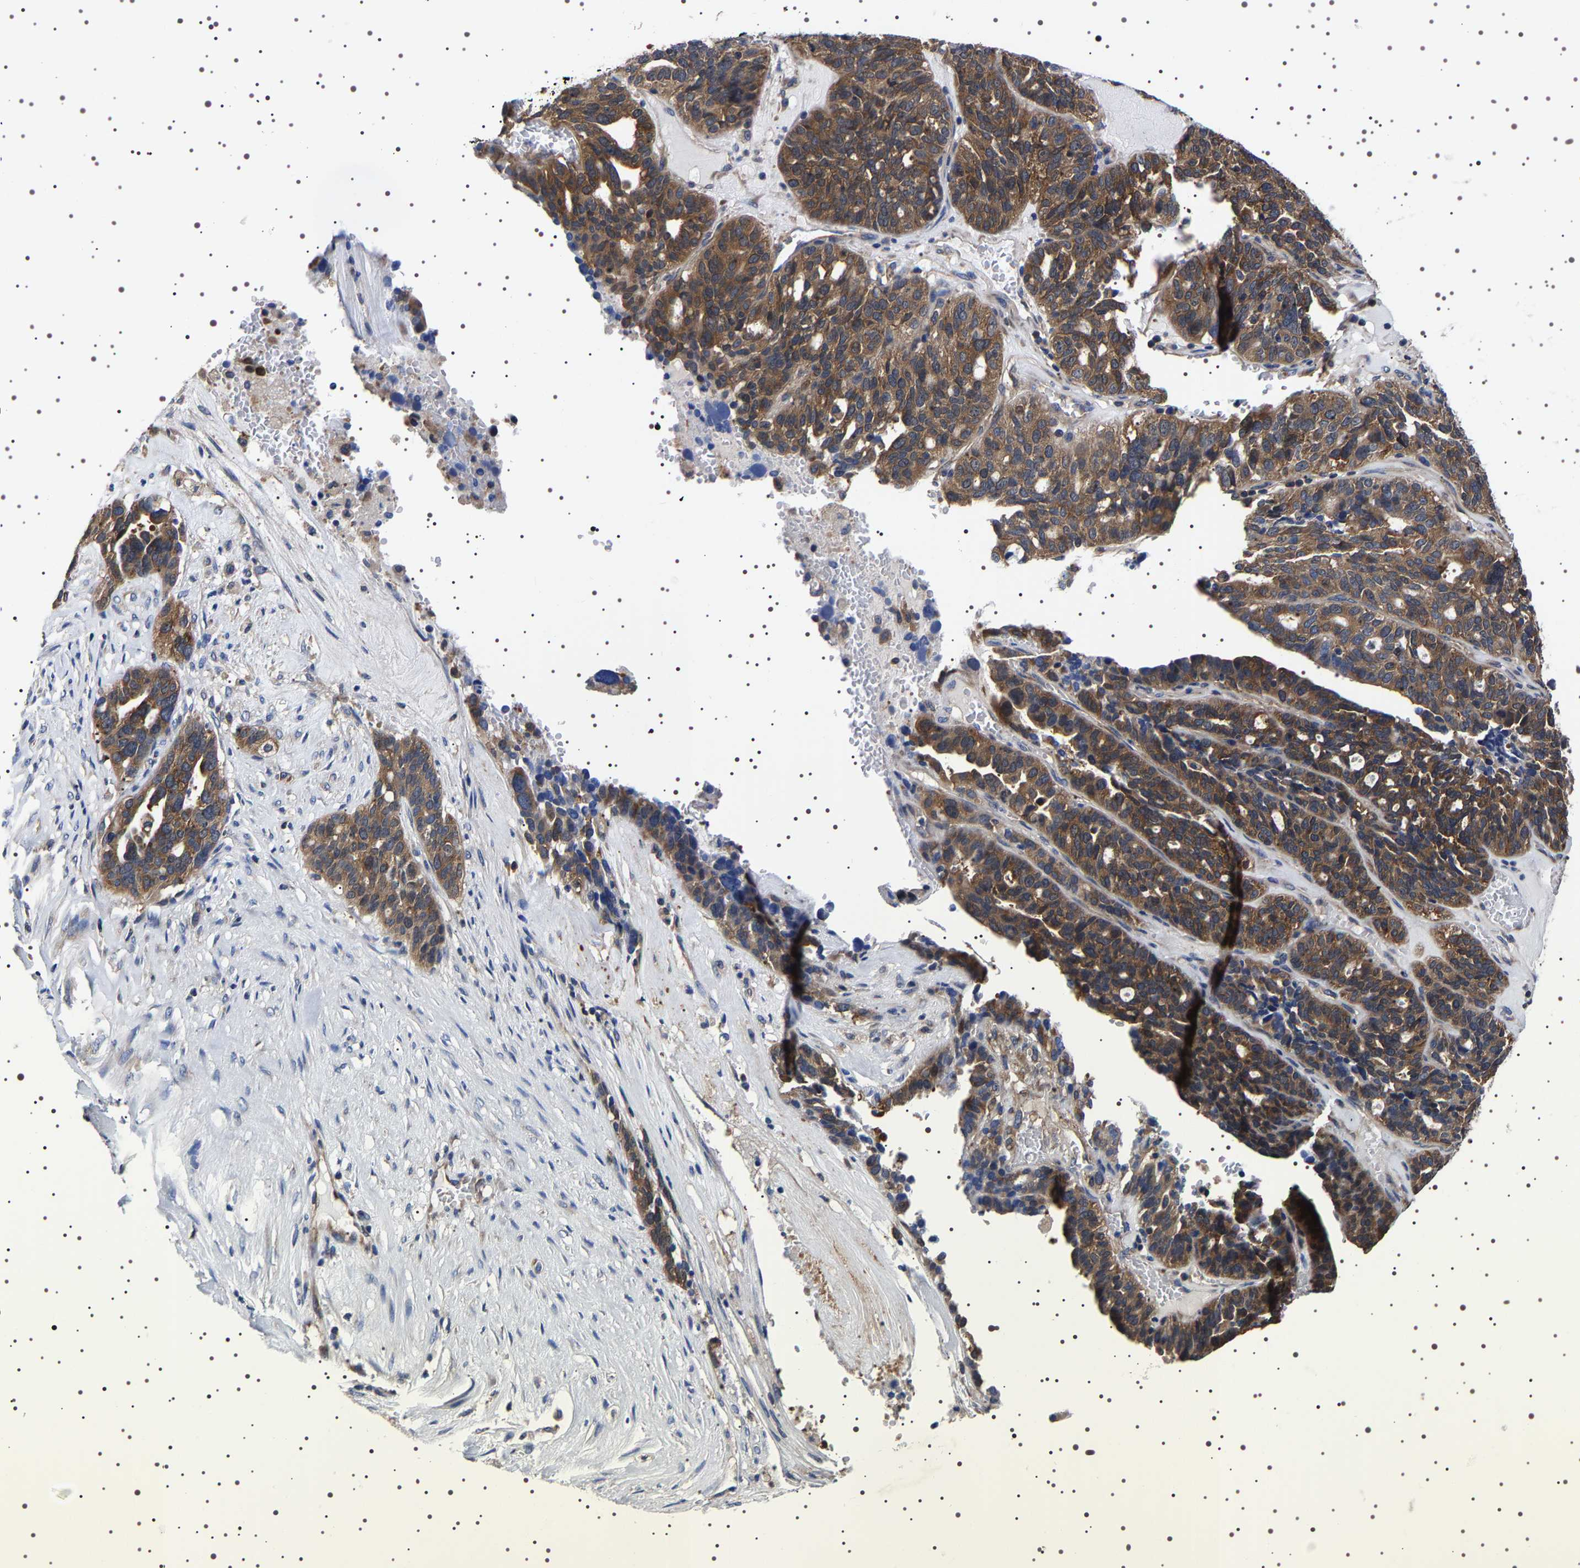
{"staining": {"intensity": "moderate", "quantity": ">75%", "location": "cytoplasmic/membranous"}, "tissue": "ovarian cancer", "cell_type": "Tumor cells", "image_type": "cancer", "snomed": [{"axis": "morphology", "description": "Cystadenocarcinoma, serous, NOS"}, {"axis": "topography", "description": "Ovary"}], "caption": "Protein analysis of ovarian cancer tissue displays moderate cytoplasmic/membranous staining in about >75% of tumor cells. Nuclei are stained in blue.", "gene": "DARS1", "patient": {"sex": "female", "age": 59}}